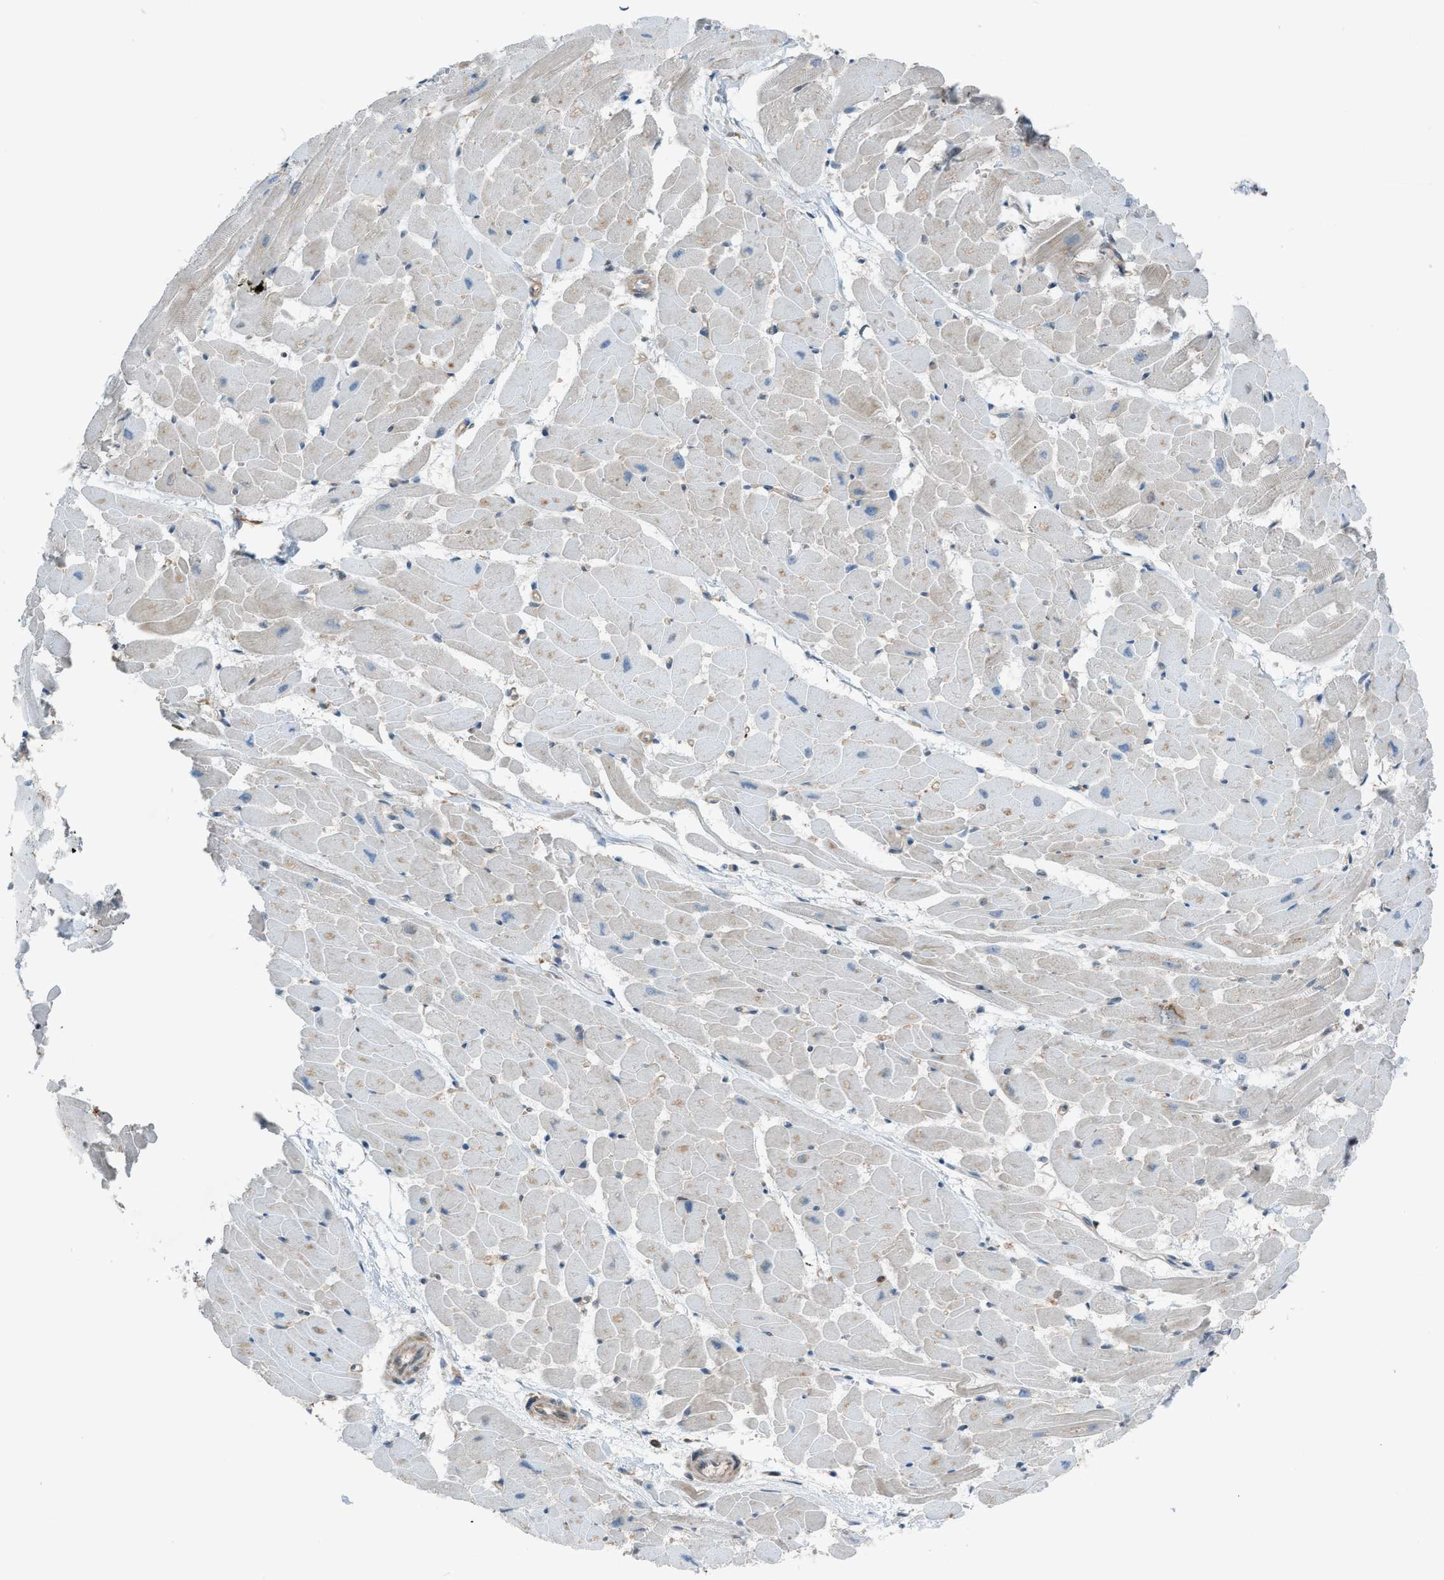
{"staining": {"intensity": "weak", "quantity": "25%-75%", "location": "cytoplasmic/membranous"}, "tissue": "heart muscle", "cell_type": "Cardiomyocytes", "image_type": "normal", "snomed": [{"axis": "morphology", "description": "Normal tissue, NOS"}, {"axis": "topography", "description": "Heart"}], "caption": "About 25%-75% of cardiomyocytes in unremarkable heart muscle exhibit weak cytoplasmic/membranous protein staining as visualized by brown immunohistochemical staining.", "gene": "DYRK1A", "patient": {"sex": "female", "age": 19}}